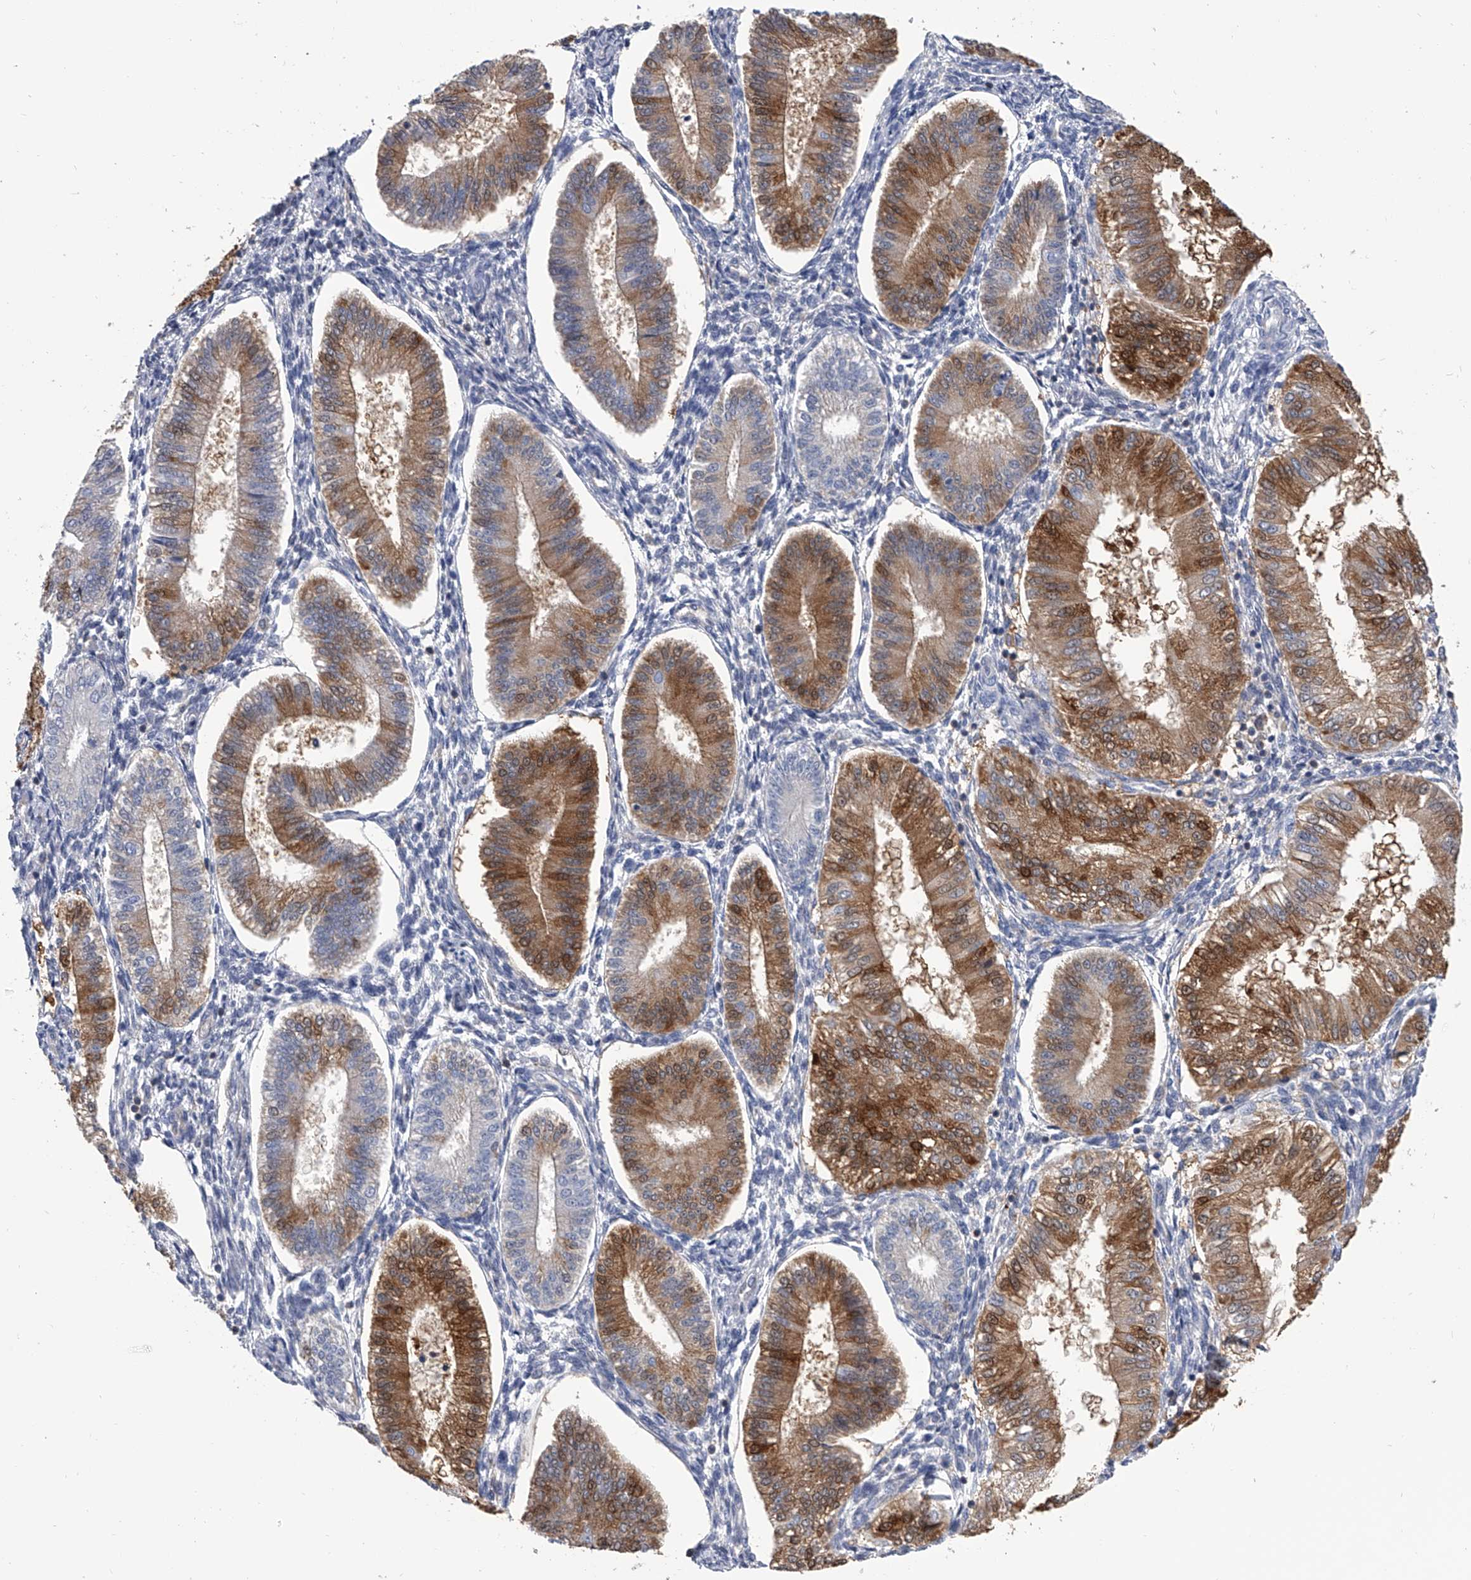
{"staining": {"intensity": "negative", "quantity": "none", "location": "none"}, "tissue": "endometrium", "cell_type": "Cells in endometrial stroma", "image_type": "normal", "snomed": [{"axis": "morphology", "description": "Normal tissue, NOS"}, {"axis": "topography", "description": "Endometrium"}], "caption": "An image of human endometrium is negative for staining in cells in endometrial stroma. (Brightfield microscopy of DAB (3,3'-diaminobenzidine) IHC at high magnification).", "gene": "SERPINB9", "patient": {"sex": "female", "age": 39}}